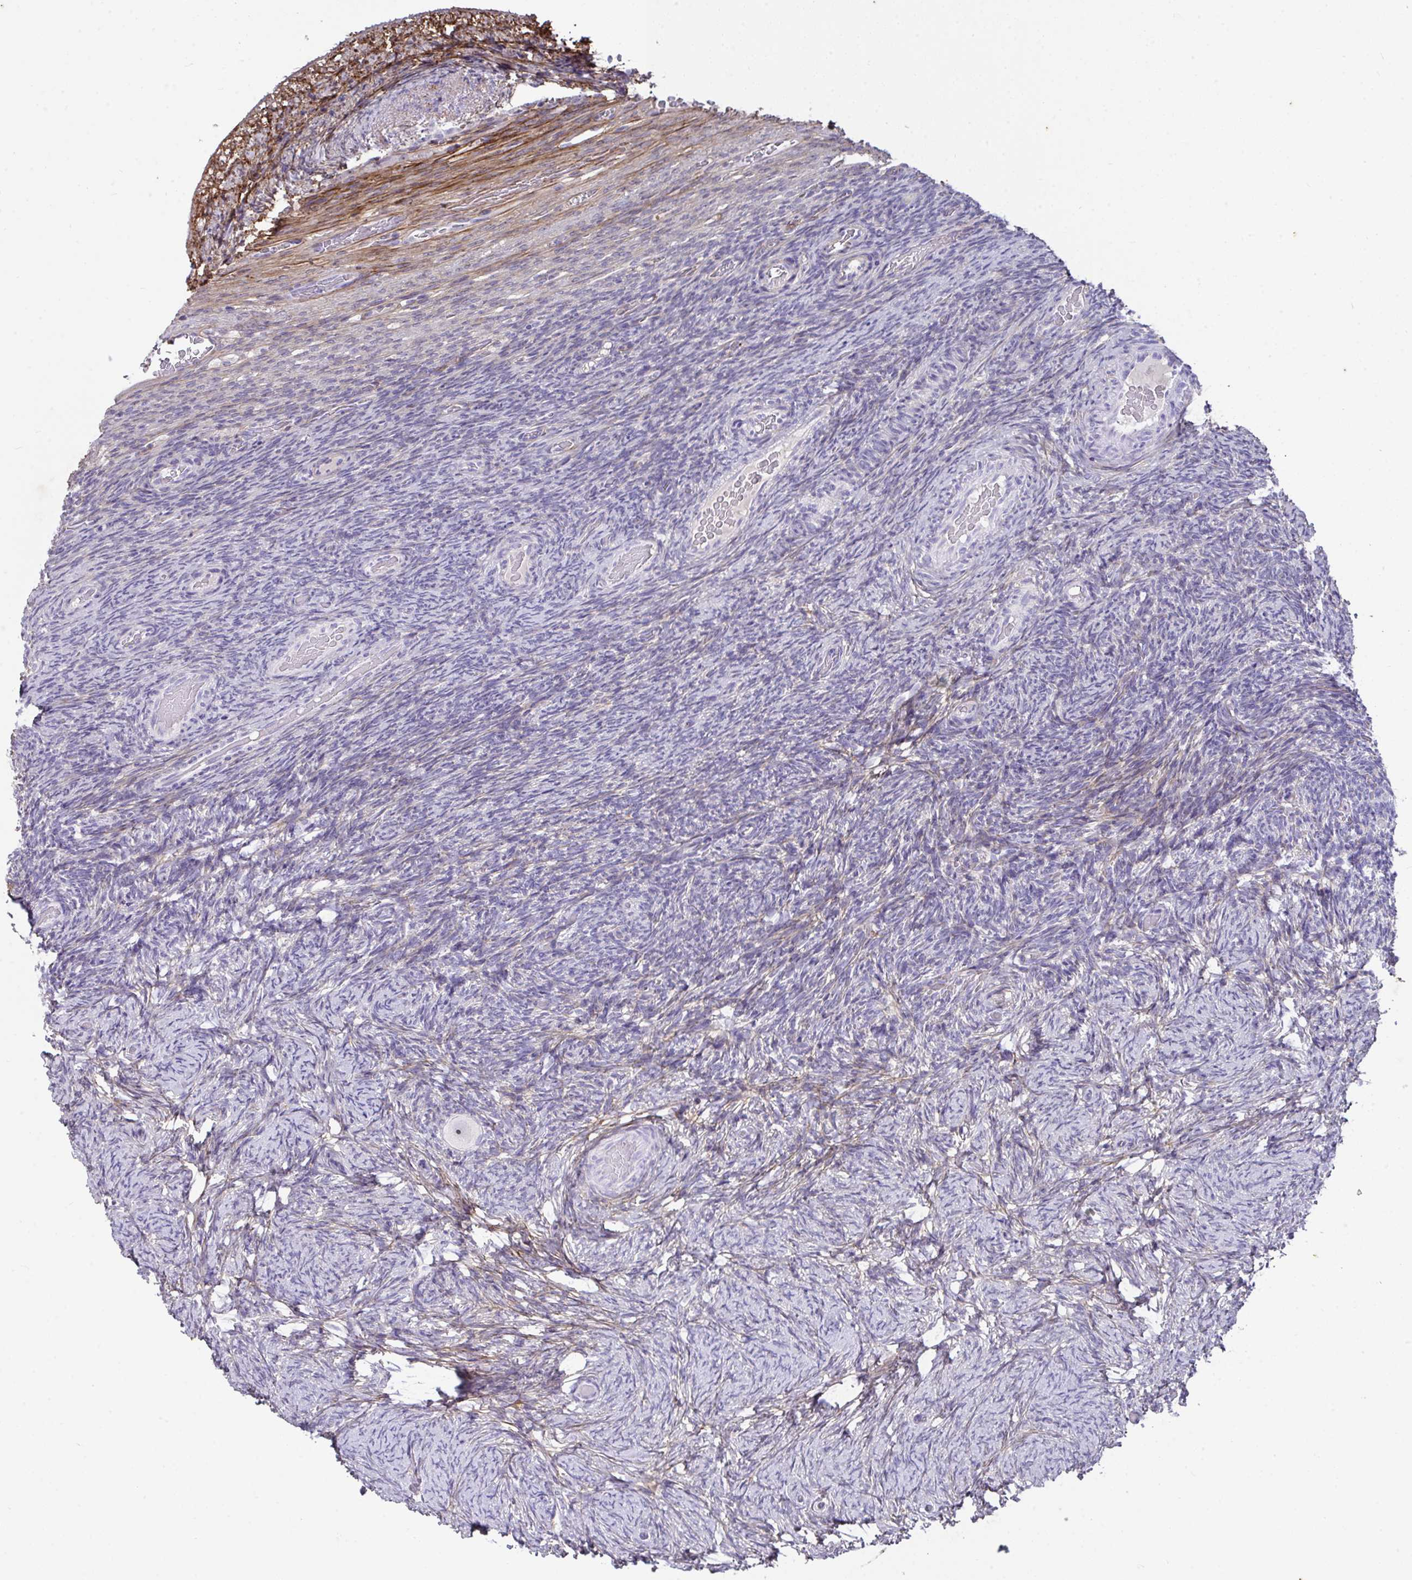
{"staining": {"intensity": "negative", "quantity": "none", "location": "none"}, "tissue": "ovary", "cell_type": "Follicle cells", "image_type": "normal", "snomed": [{"axis": "morphology", "description": "Normal tissue, NOS"}, {"axis": "topography", "description": "Ovary"}], "caption": "DAB (3,3'-diaminobenzidine) immunohistochemical staining of unremarkable human ovary shows no significant positivity in follicle cells. (DAB immunohistochemistry, high magnification).", "gene": "LHFPL6", "patient": {"sex": "female", "age": 34}}